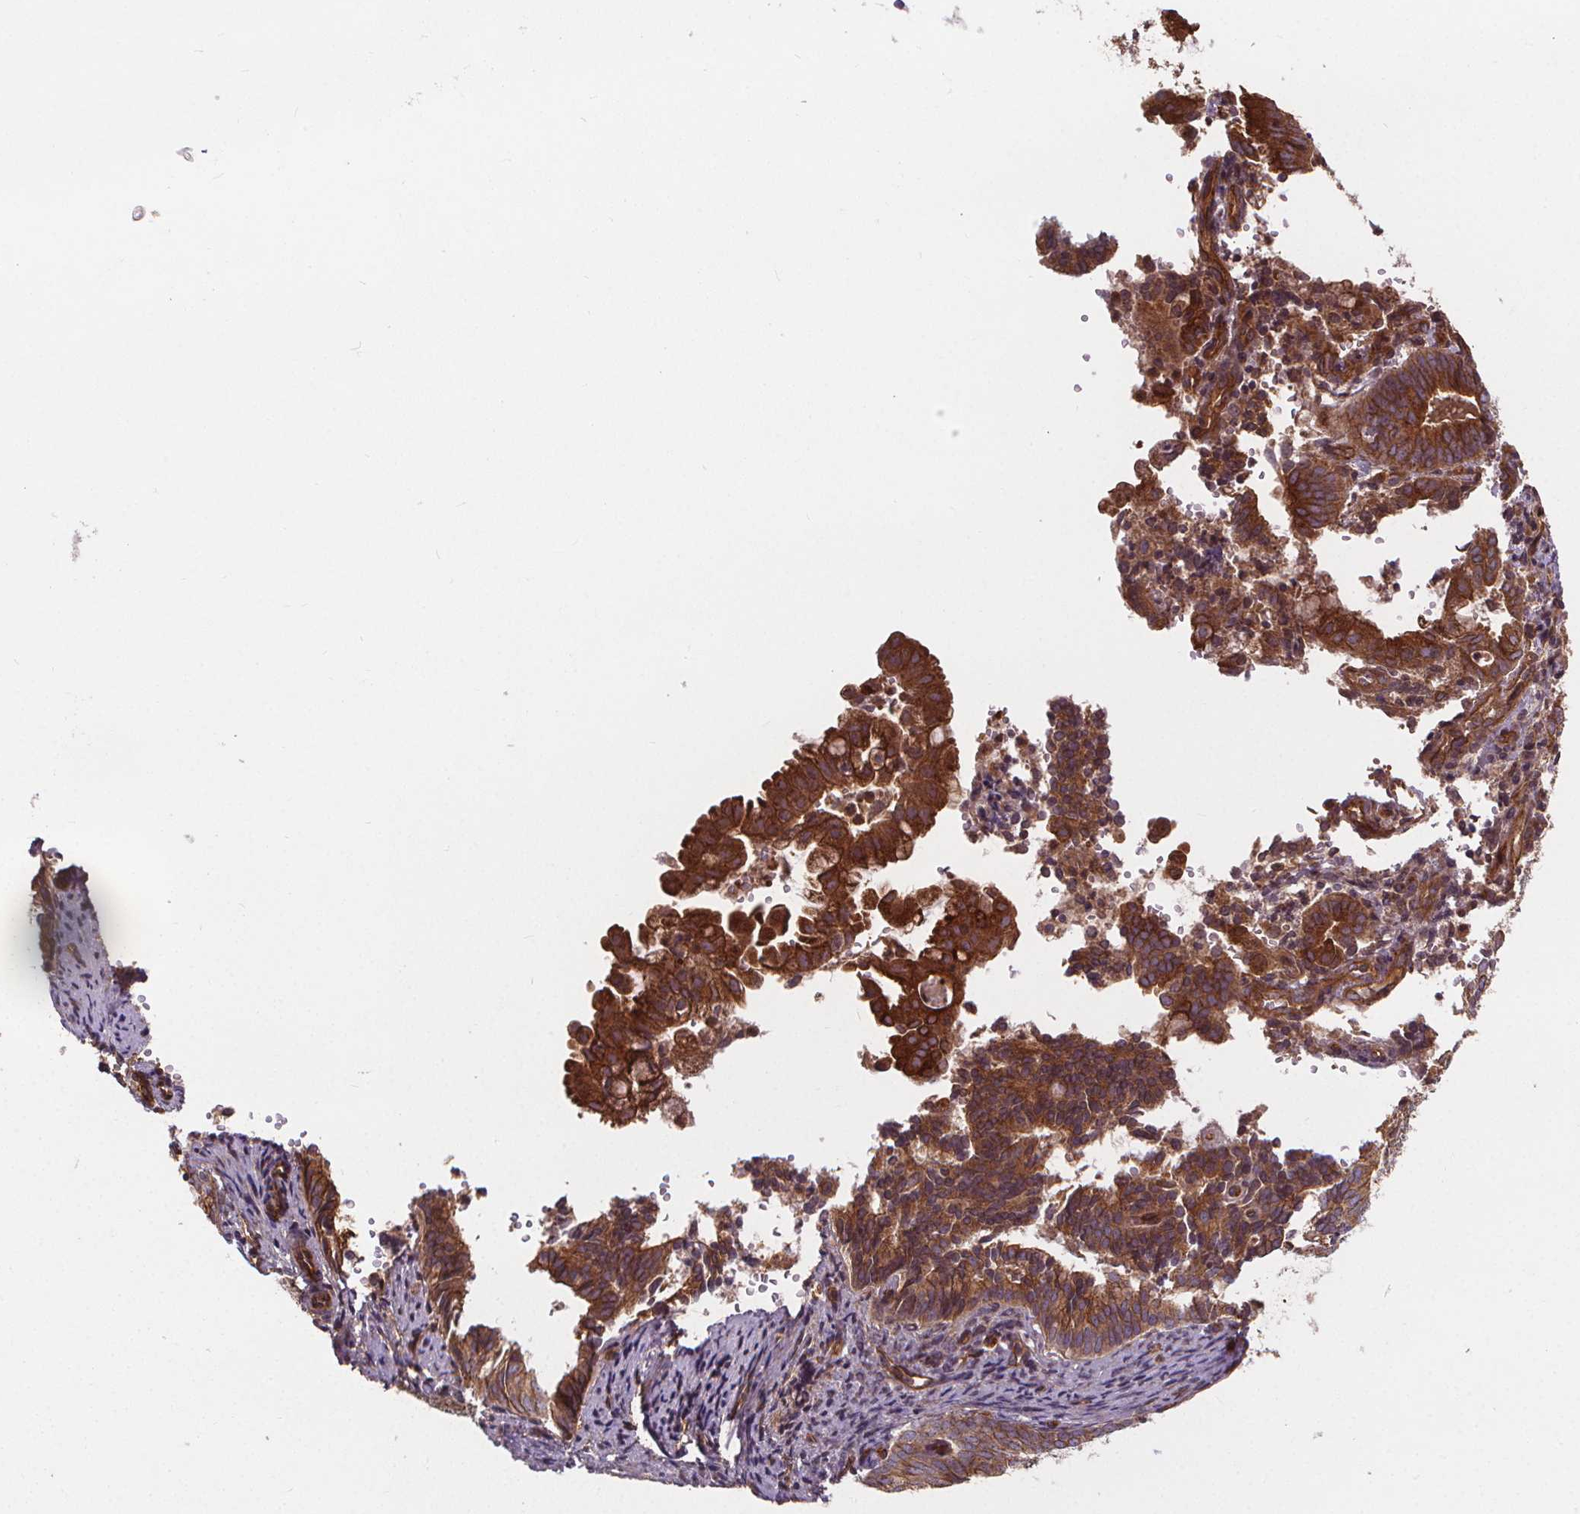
{"staining": {"intensity": "strong", "quantity": ">75%", "location": "cytoplasmic/membranous"}, "tissue": "endometrial cancer", "cell_type": "Tumor cells", "image_type": "cancer", "snomed": [{"axis": "morphology", "description": "Adenocarcinoma, NOS"}, {"axis": "topography", "description": "Endometrium"}], "caption": "Strong cytoplasmic/membranous protein expression is appreciated in about >75% of tumor cells in endometrial adenocarcinoma.", "gene": "CLINT1", "patient": {"sex": "female", "age": 75}}